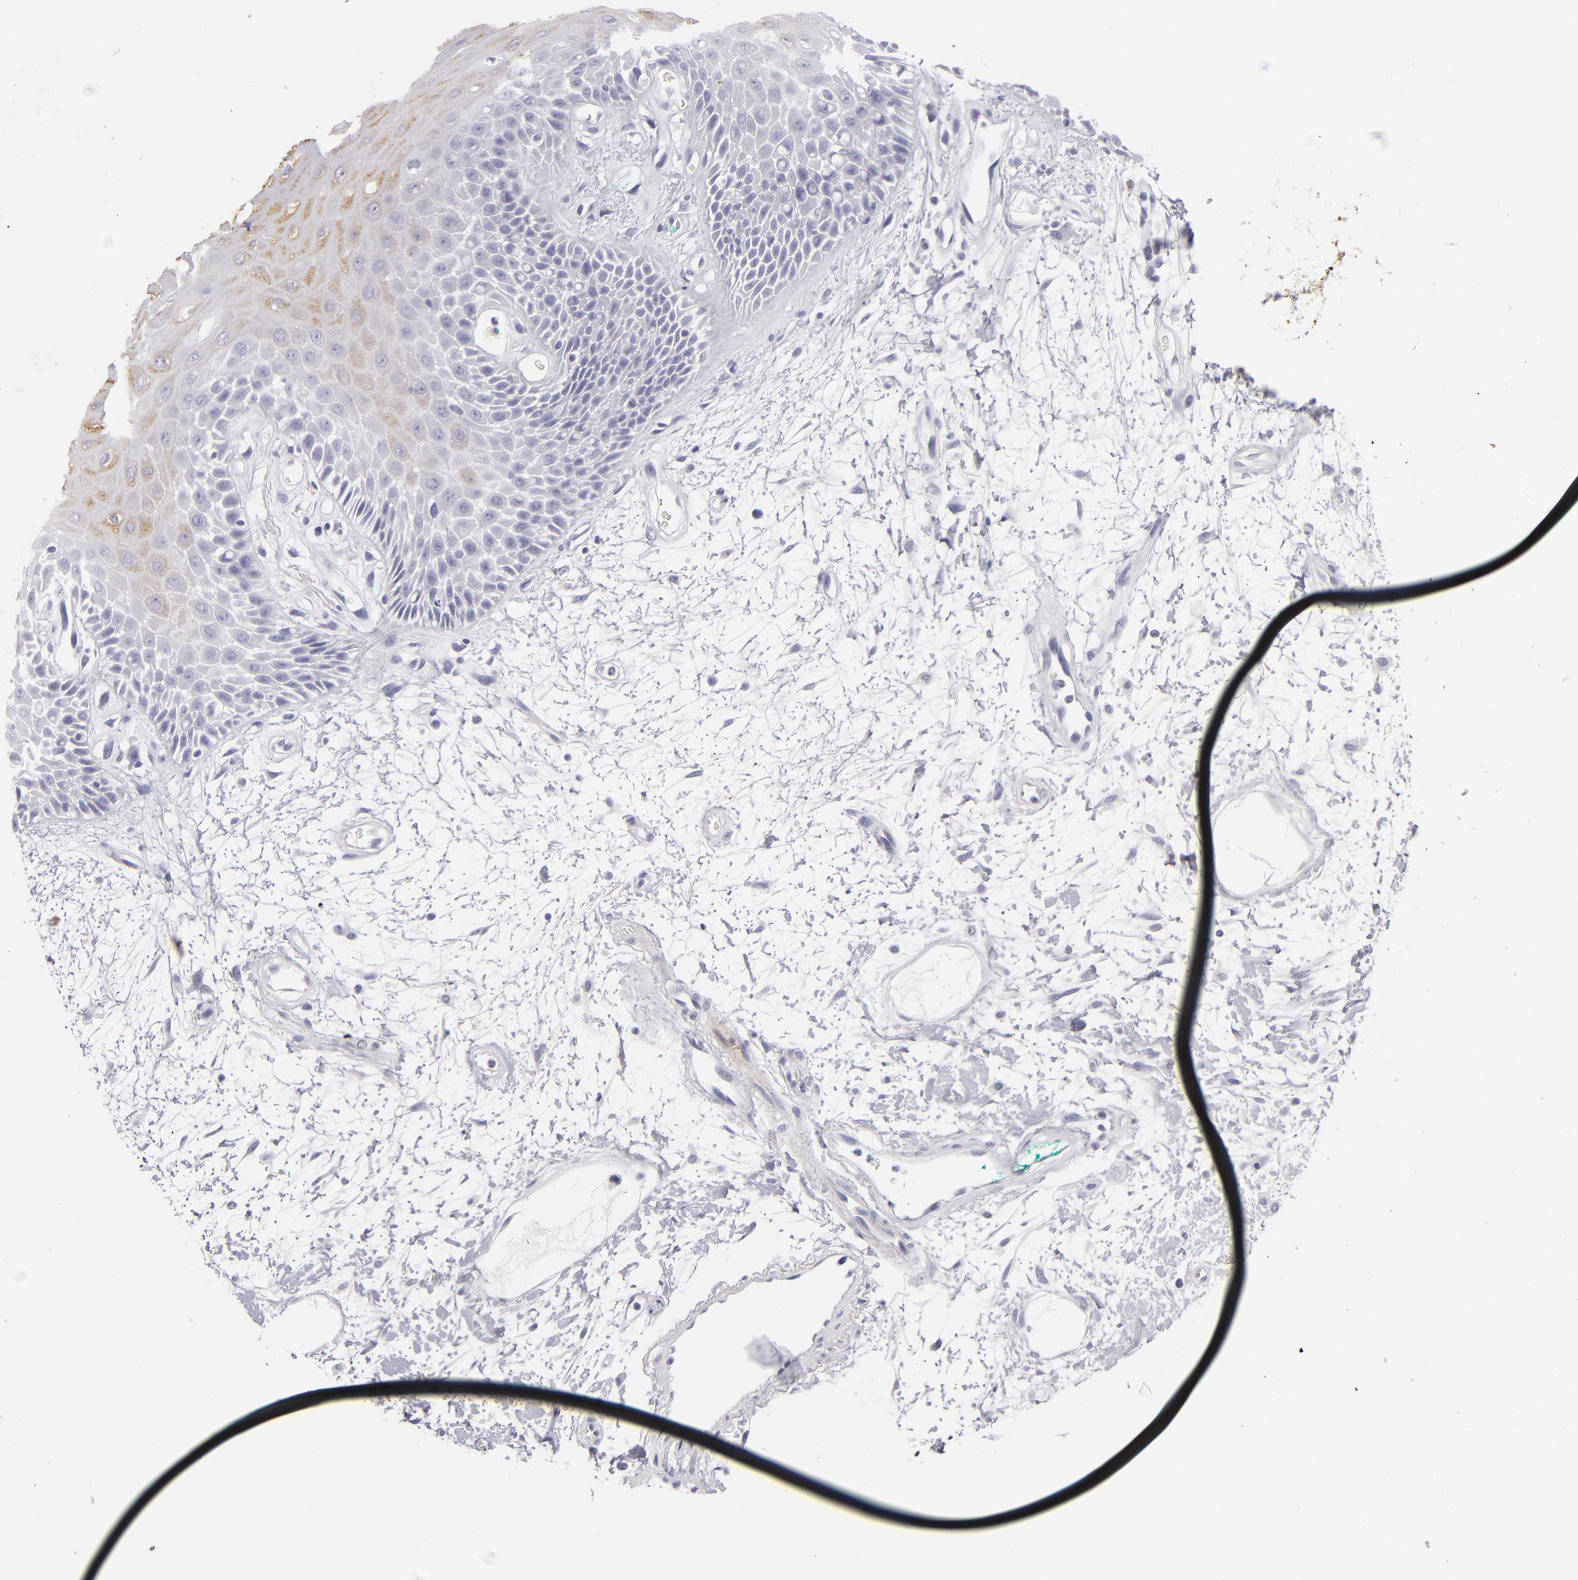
{"staining": {"intensity": "weak", "quantity": "25%-75%", "location": "cytoplasmic/membranous"}, "tissue": "oral mucosa", "cell_type": "Squamous epithelial cells", "image_type": "normal", "snomed": [{"axis": "morphology", "description": "Normal tissue, NOS"}, {"axis": "morphology", "description": "Squamous cell carcinoma, NOS"}, {"axis": "topography", "description": "Skeletal muscle"}, {"axis": "topography", "description": "Oral tissue"}, {"axis": "topography", "description": "Head-Neck"}], "caption": "Brown immunohistochemical staining in normal human oral mucosa exhibits weak cytoplasmic/membranous positivity in approximately 25%-75% of squamous epithelial cells.", "gene": "TNNC1", "patient": {"sex": "female", "age": 84}}